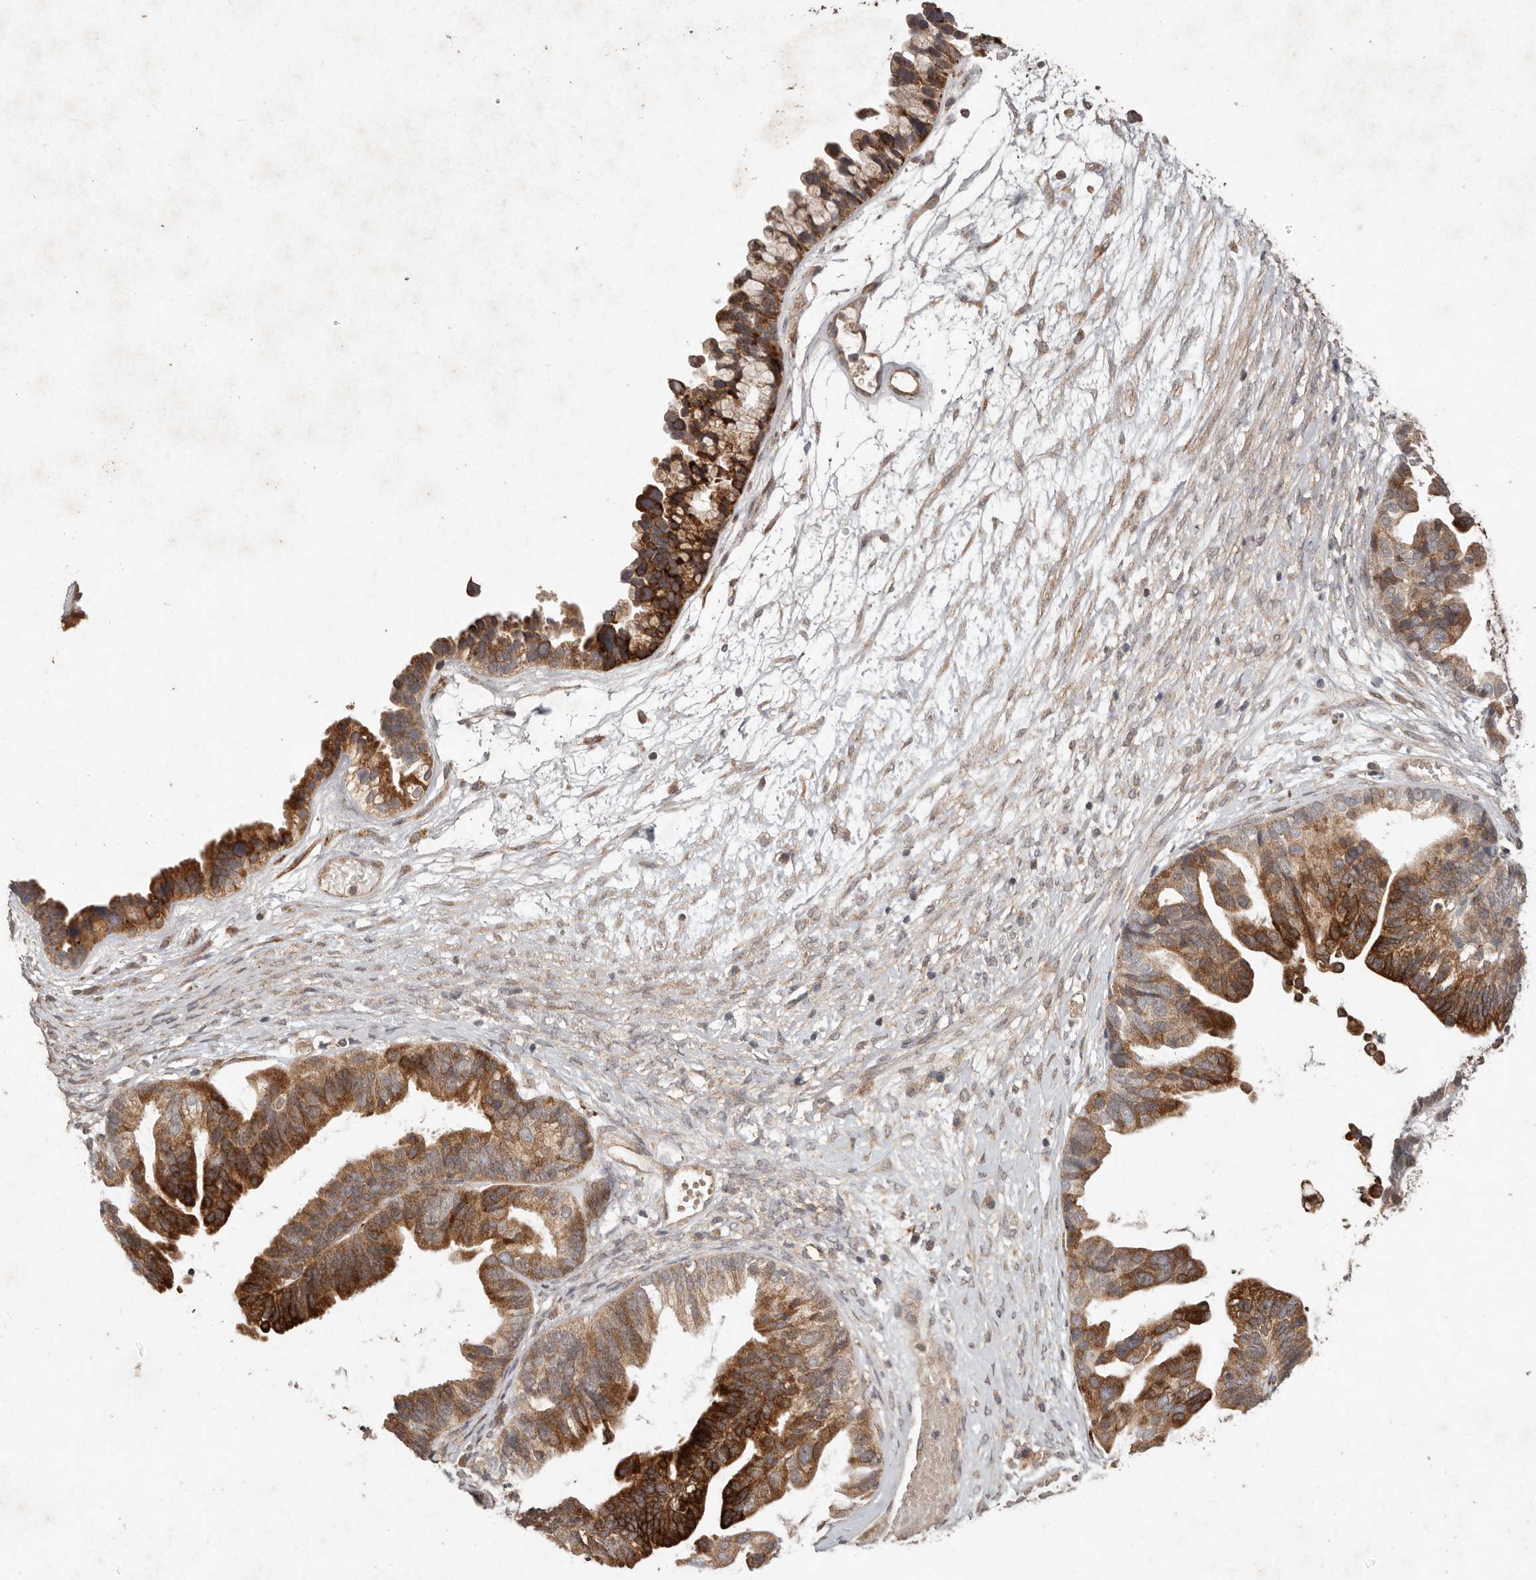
{"staining": {"intensity": "strong", "quantity": ">75%", "location": "cytoplasmic/membranous"}, "tissue": "ovarian cancer", "cell_type": "Tumor cells", "image_type": "cancer", "snomed": [{"axis": "morphology", "description": "Cystadenocarcinoma, serous, NOS"}, {"axis": "topography", "description": "Ovary"}], "caption": "A brown stain labels strong cytoplasmic/membranous staining of a protein in human ovarian cancer (serous cystadenocarcinoma) tumor cells.", "gene": "PLOD2", "patient": {"sex": "female", "age": 56}}